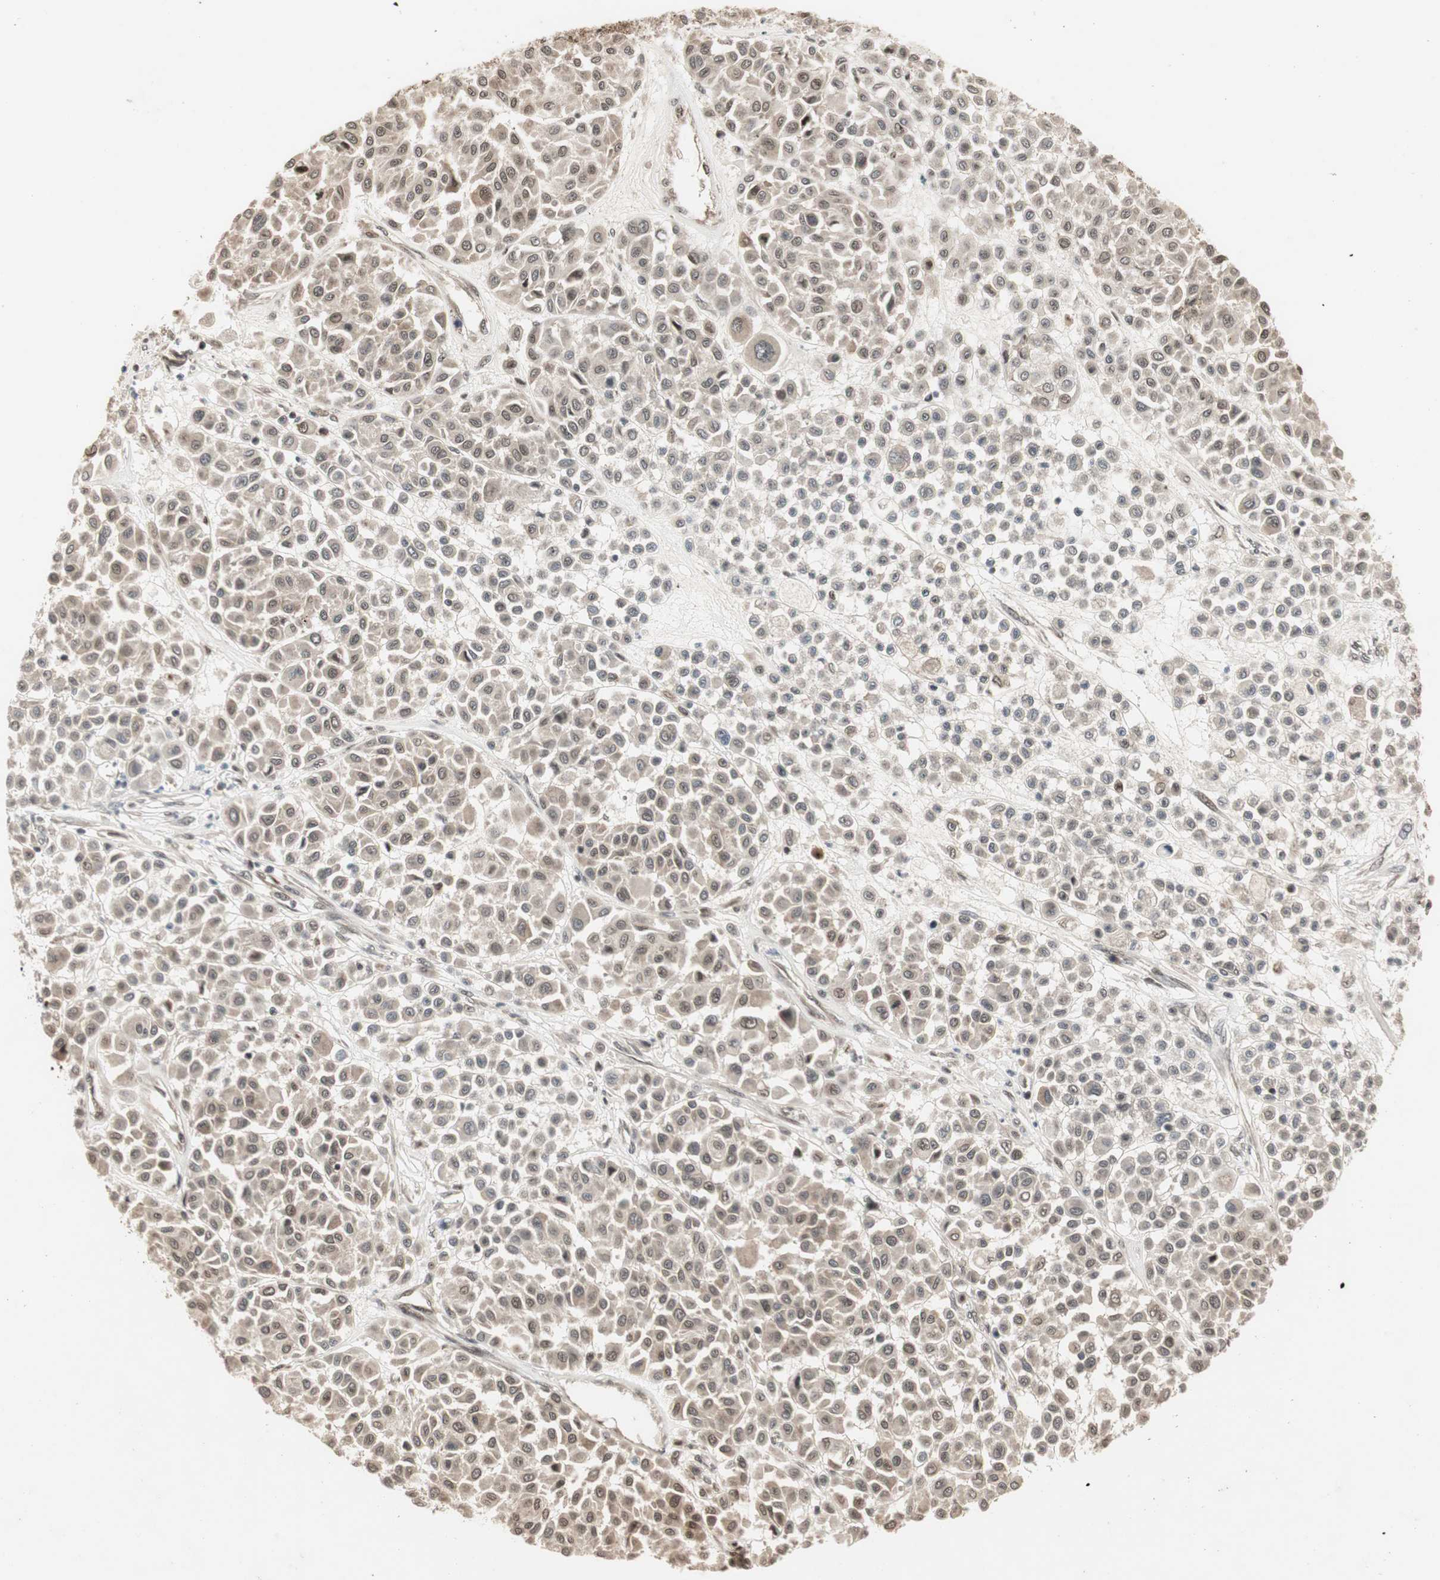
{"staining": {"intensity": "weak", "quantity": "25%-75%", "location": "nuclear"}, "tissue": "melanoma", "cell_type": "Tumor cells", "image_type": "cancer", "snomed": [{"axis": "morphology", "description": "Malignant melanoma, Metastatic site"}, {"axis": "topography", "description": "Soft tissue"}], "caption": "Immunohistochemical staining of malignant melanoma (metastatic site) exhibits low levels of weak nuclear protein expression in about 25%-75% of tumor cells. (Brightfield microscopy of DAB IHC at high magnification).", "gene": "CSNK2B", "patient": {"sex": "male", "age": 41}}